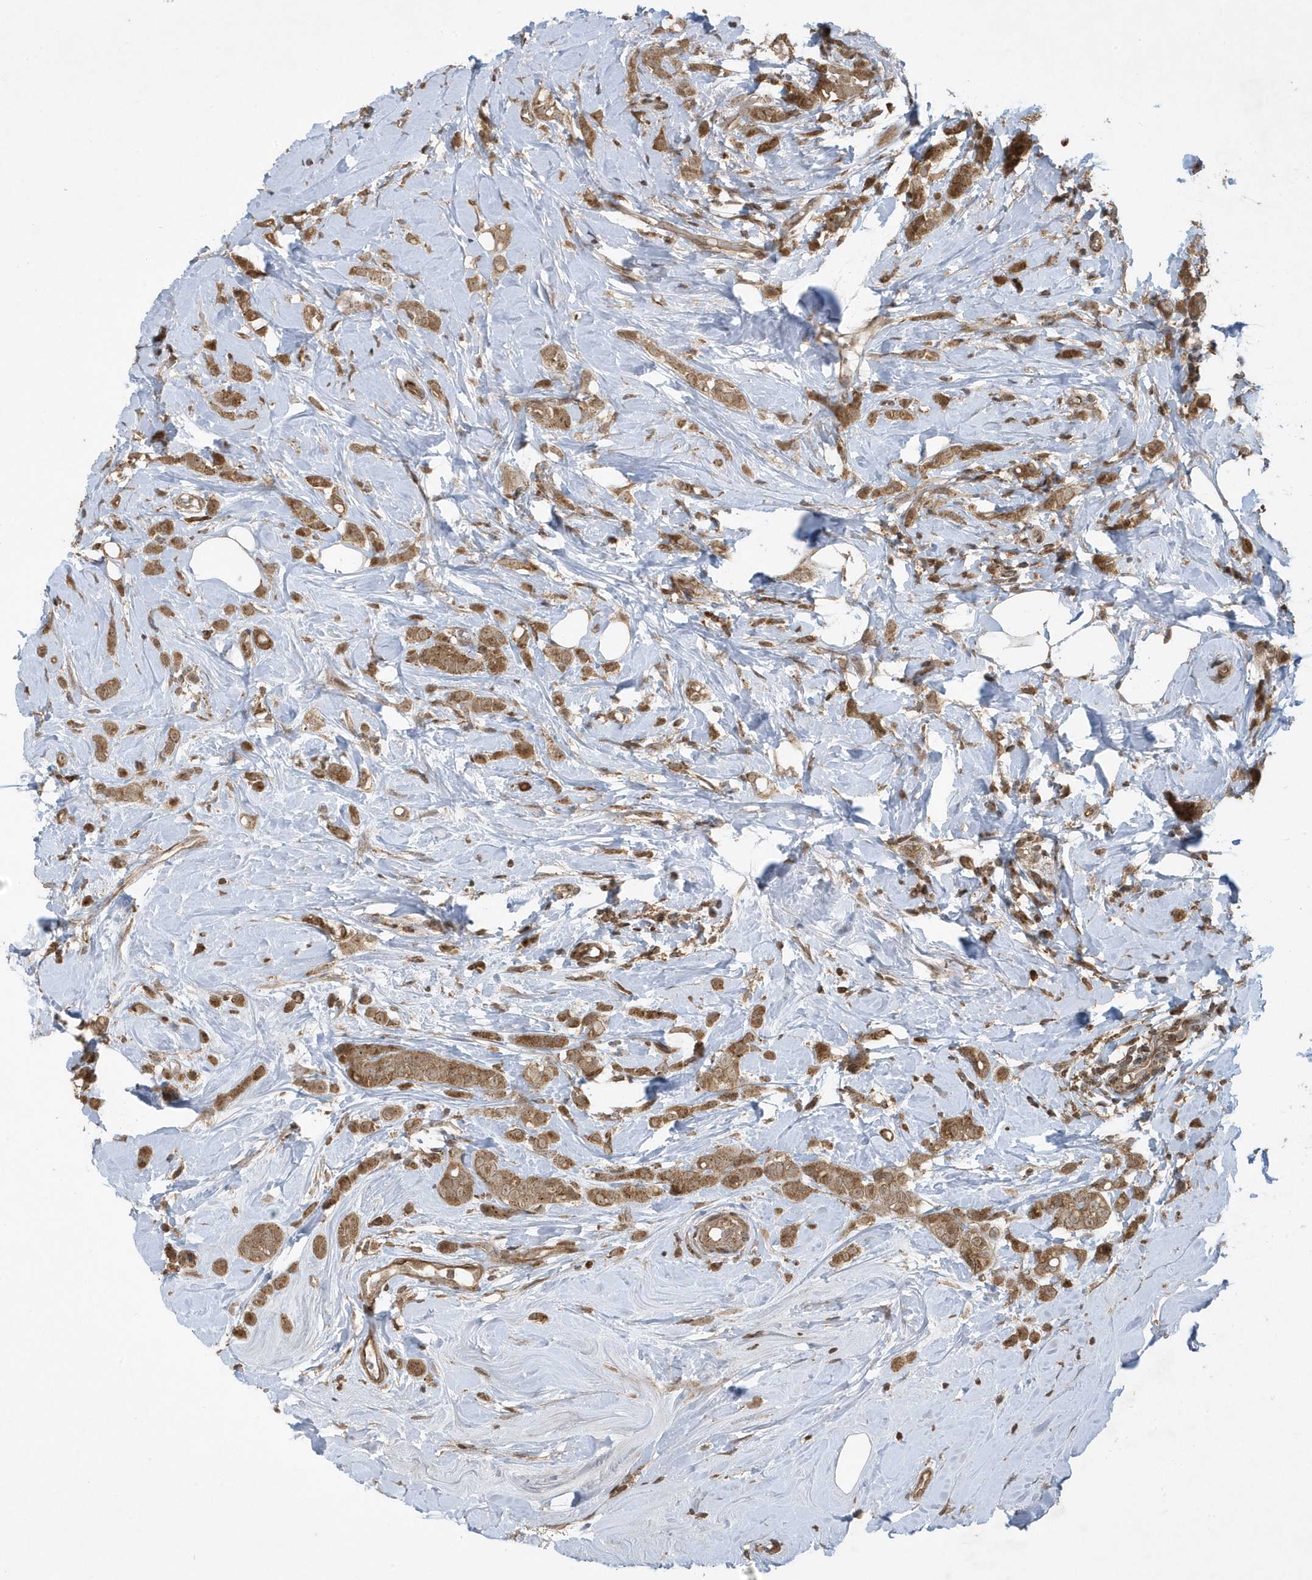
{"staining": {"intensity": "moderate", "quantity": ">75%", "location": "cytoplasmic/membranous"}, "tissue": "breast cancer", "cell_type": "Tumor cells", "image_type": "cancer", "snomed": [{"axis": "morphology", "description": "Lobular carcinoma"}, {"axis": "topography", "description": "Breast"}], "caption": "Human breast cancer (lobular carcinoma) stained with a brown dye displays moderate cytoplasmic/membranous positive expression in about >75% of tumor cells.", "gene": "STAMBP", "patient": {"sex": "female", "age": 47}}